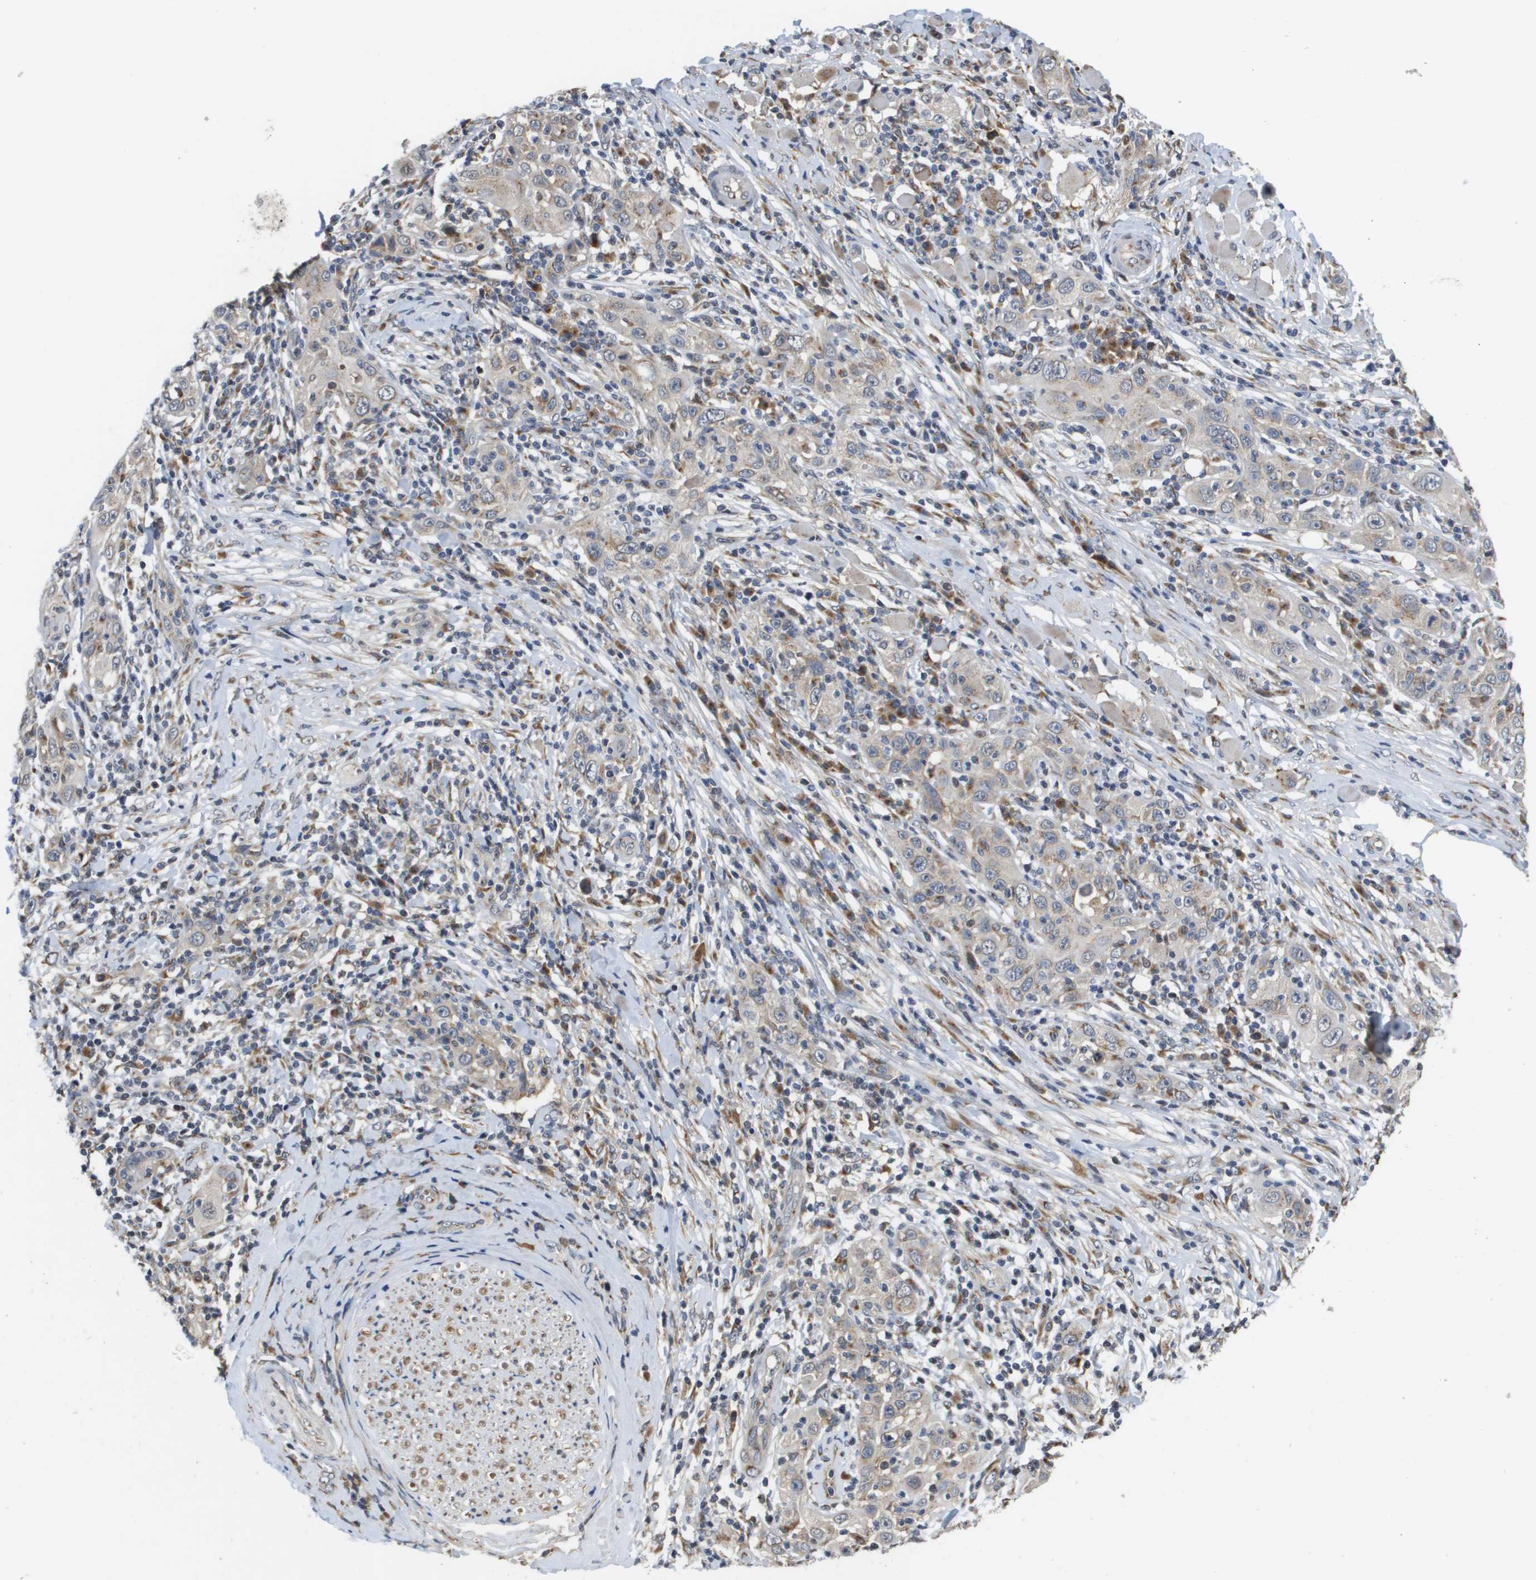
{"staining": {"intensity": "weak", "quantity": "<25%", "location": "cytoplasmic/membranous"}, "tissue": "skin cancer", "cell_type": "Tumor cells", "image_type": "cancer", "snomed": [{"axis": "morphology", "description": "Squamous cell carcinoma, NOS"}, {"axis": "topography", "description": "Skin"}], "caption": "This is an IHC micrograph of human squamous cell carcinoma (skin). There is no staining in tumor cells.", "gene": "PCK1", "patient": {"sex": "female", "age": 88}}